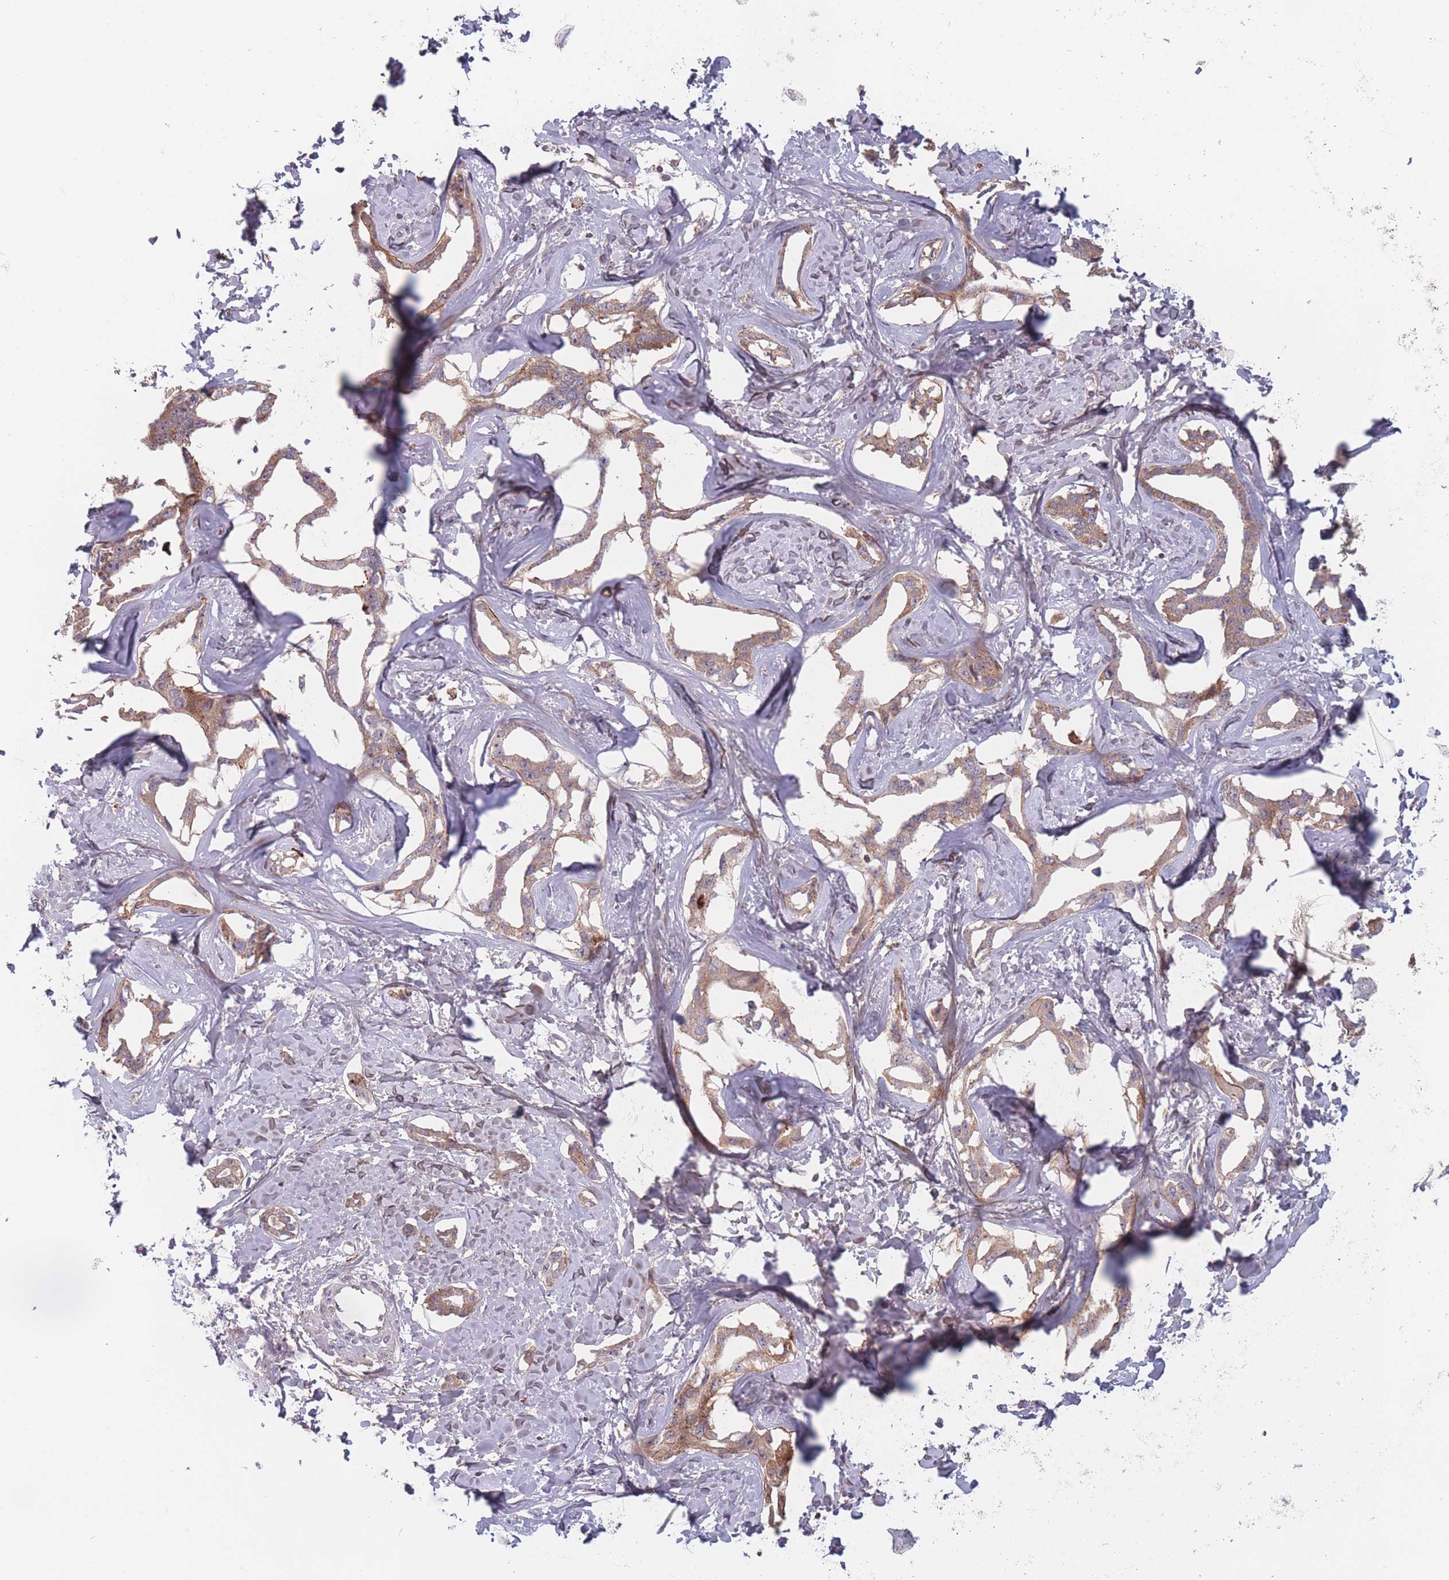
{"staining": {"intensity": "moderate", "quantity": ">75%", "location": "cytoplasmic/membranous"}, "tissue": "liver cancer", "cell_type": "Tumor cells", "image_type": "cancer", "snomed": [{"axis": "morphology", "description": "Cholangiocarcinoma"}, {"axis": "topography", "description": "Liver"}], "caption": "Immunohistochemistry photomicrograph of neoplastic tissue: human cholangiocarcinoma (liver) stained using IHC exhibits medium levels of moderate protein expression localized specifically in the cytoplasmic/membranous of tumor cells, appearing as a cytoplasmic/membranous brown color.", "gene": "TMEM232", "patient": {"sex": "male", "age": 59}}